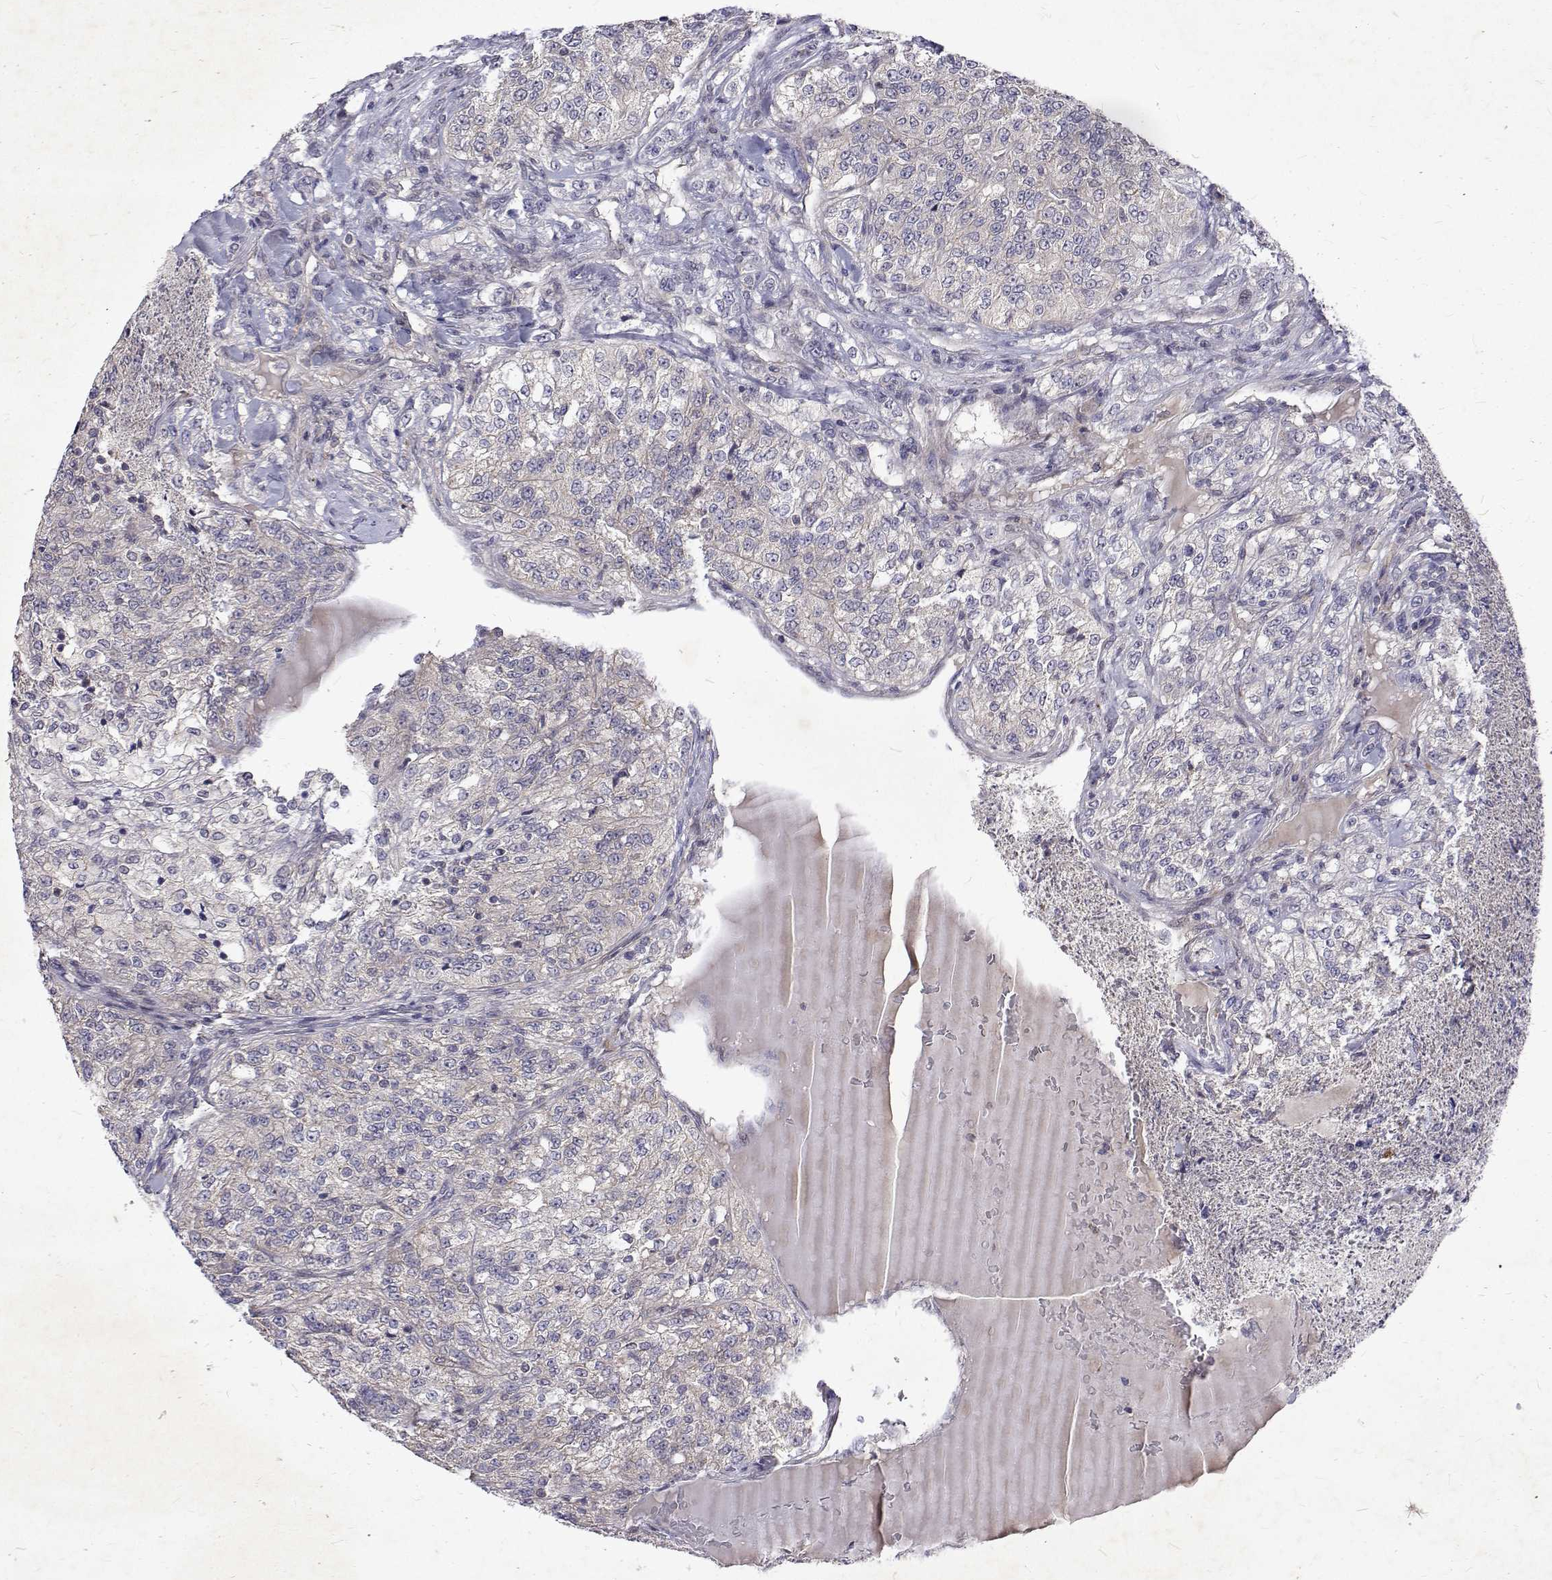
{"staining": {"intensity": "negative", "quantity": "none", "location": "none"}, "tissue": "renal cancer", "cell_type": "Tumor cells", "image_type": "cancer", "snomed": [{"axis": "morphology", "description": "Adenocarcinoma, NOS"}, {"axis": "topography", "description": "Kidney"}], "caption": "There is no significant expression in tumor cells of renal cancer.", "gene": "ALKBH8", "patient": {"sex": "female", "age": 63}}